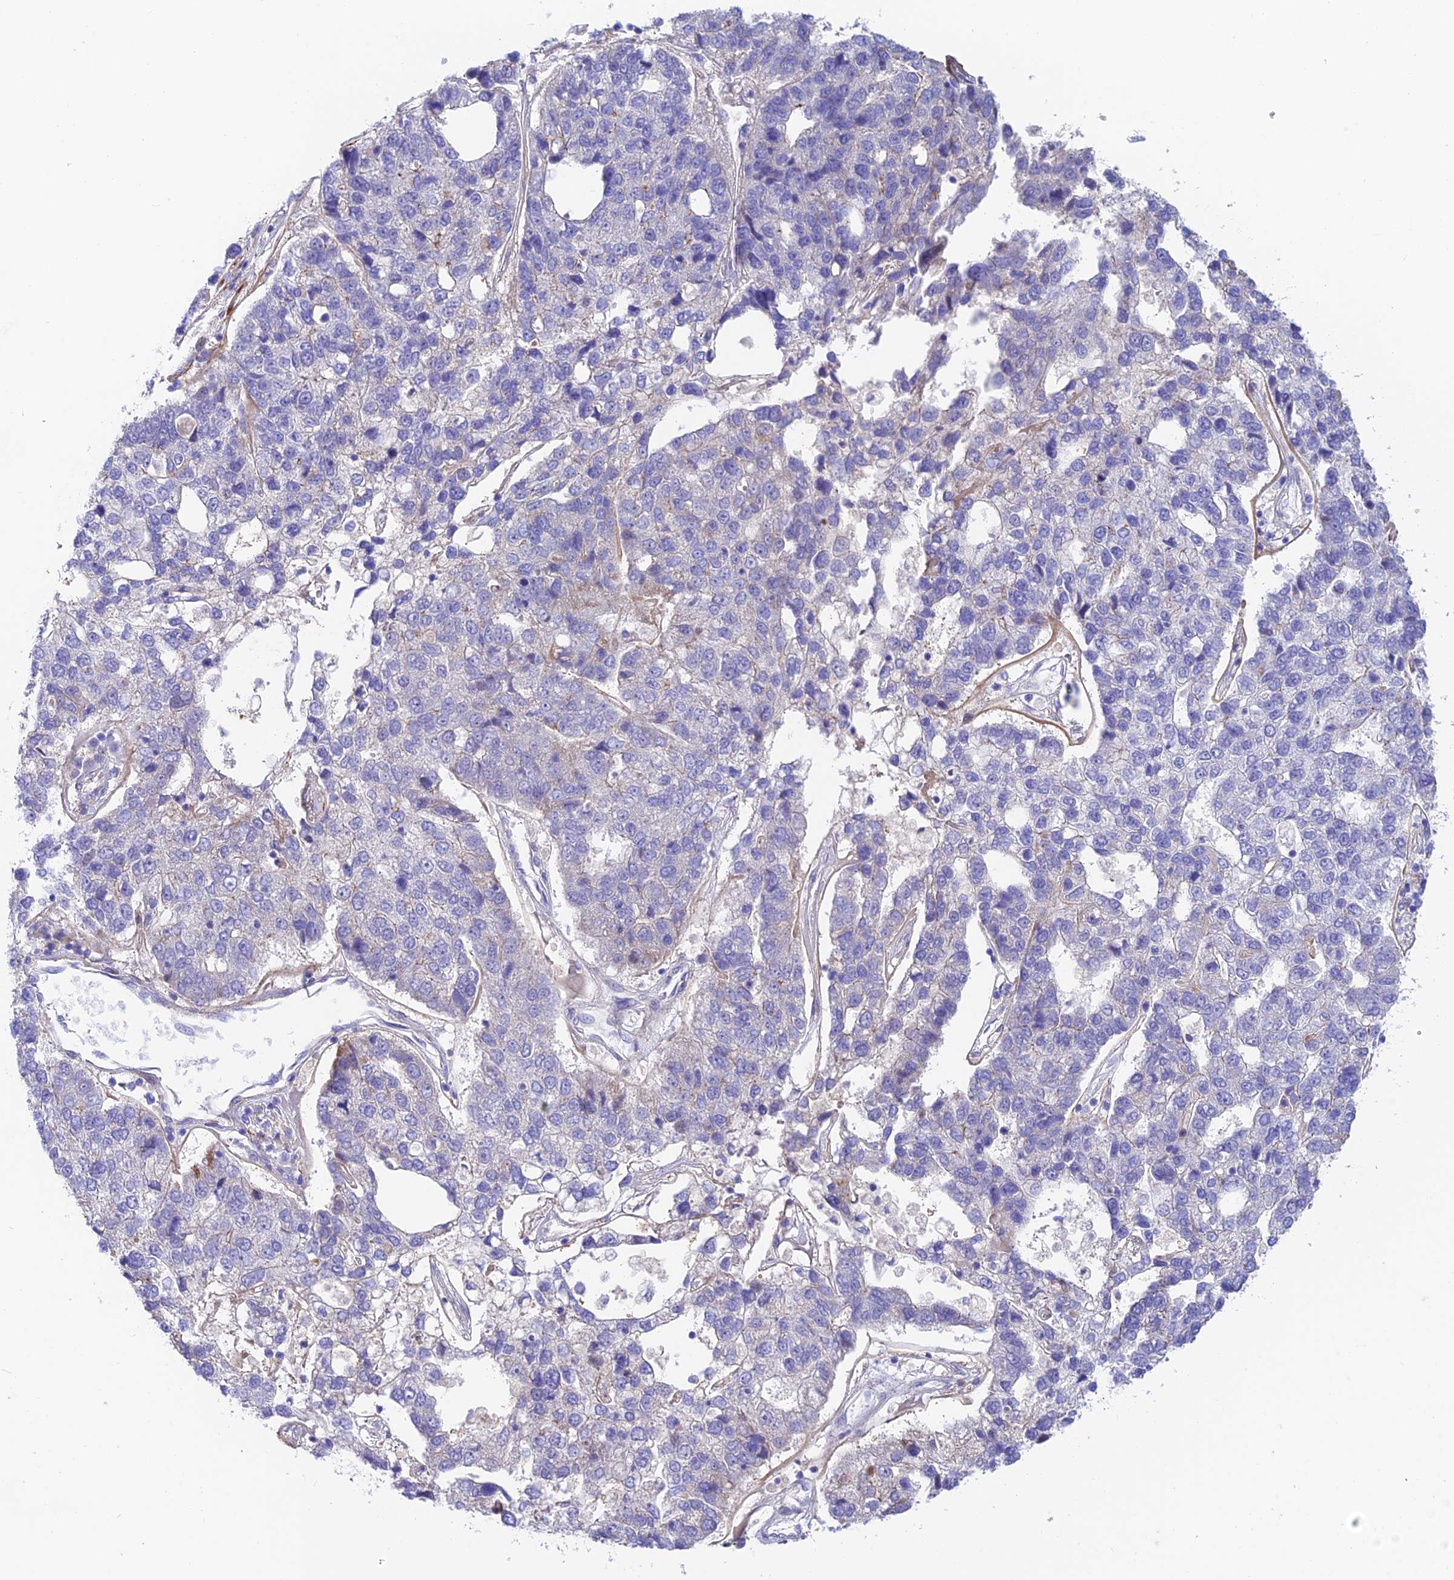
{"staining": {"intensity": "negative", "quantity": "none", "location": "none"}, "tissue": "pancreatic cancer", "cell_type": "Tumor cells", "image_type": "cancer", "snomed": [{"axis": "morphology", "description": "Adenocarcinoma, NOS"}, {"axis": "topography", "description": "Pancreas"}], "caption": "An IHC photomicrograph of pancreatic cancer (adenocarcinoma) is shown. There is no staining in tumor cells of pancreatic cancer (adenocarcinoma). The staining is performed using DAB brown chromogen with nuclei counter-stained in using hematoxylin.", "gene": "ANKRD50", "patient": {"sex": "female", "age": 61}}